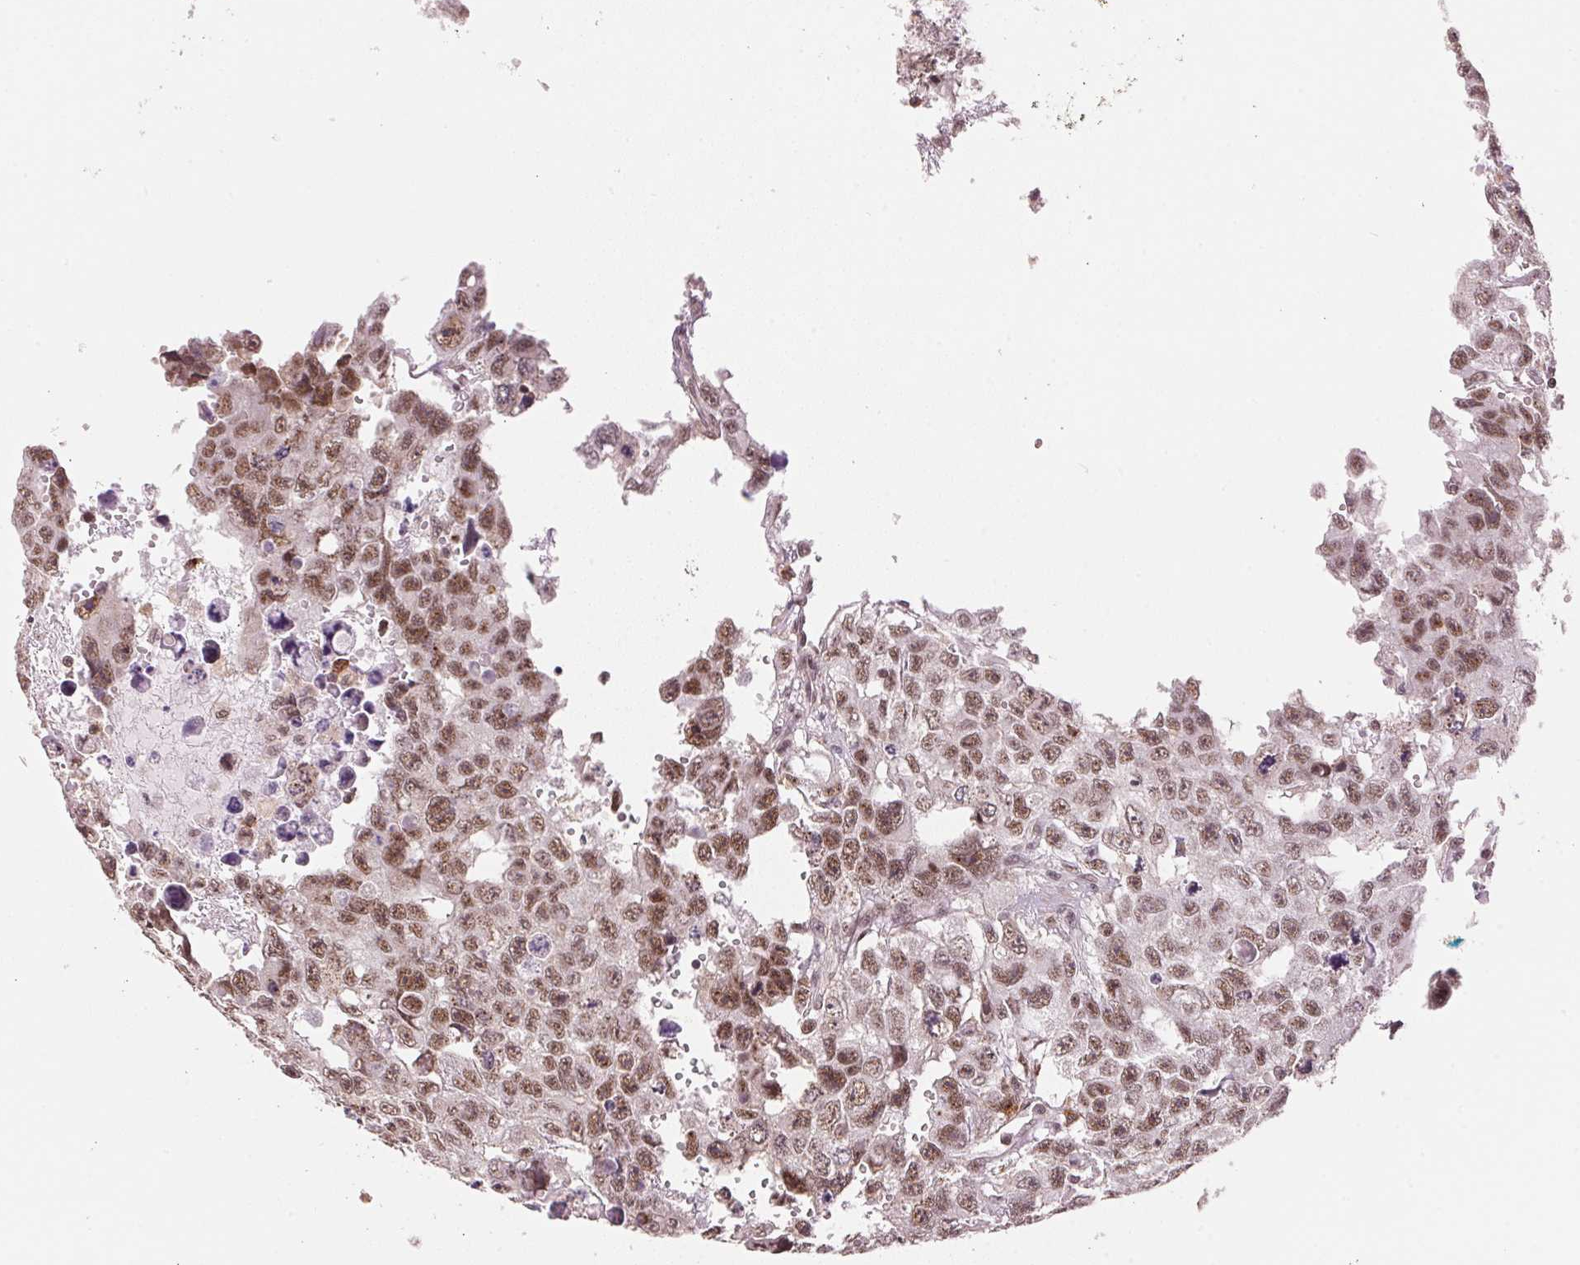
{"staining": {"intensity": "moderate", "quantity": ">75%", "location": "nuclear"}, "tissue": "testis cancer", "cell_type": "Tumor cells", "image_type": "cancer", "snomed": [{"axis": "morphology", "description": "Seminoma, NOS"}, {"axis": "topography", "description": "Testis"}], "caption": "A photomicrograph showing moderate nuclear positivity in about >75% of tumor cells in testis seminoma, as visualized by brown immunohistochemical staining.", "gene": "HNRNPDL", "patient": {"sex": "male", "age": 26}}